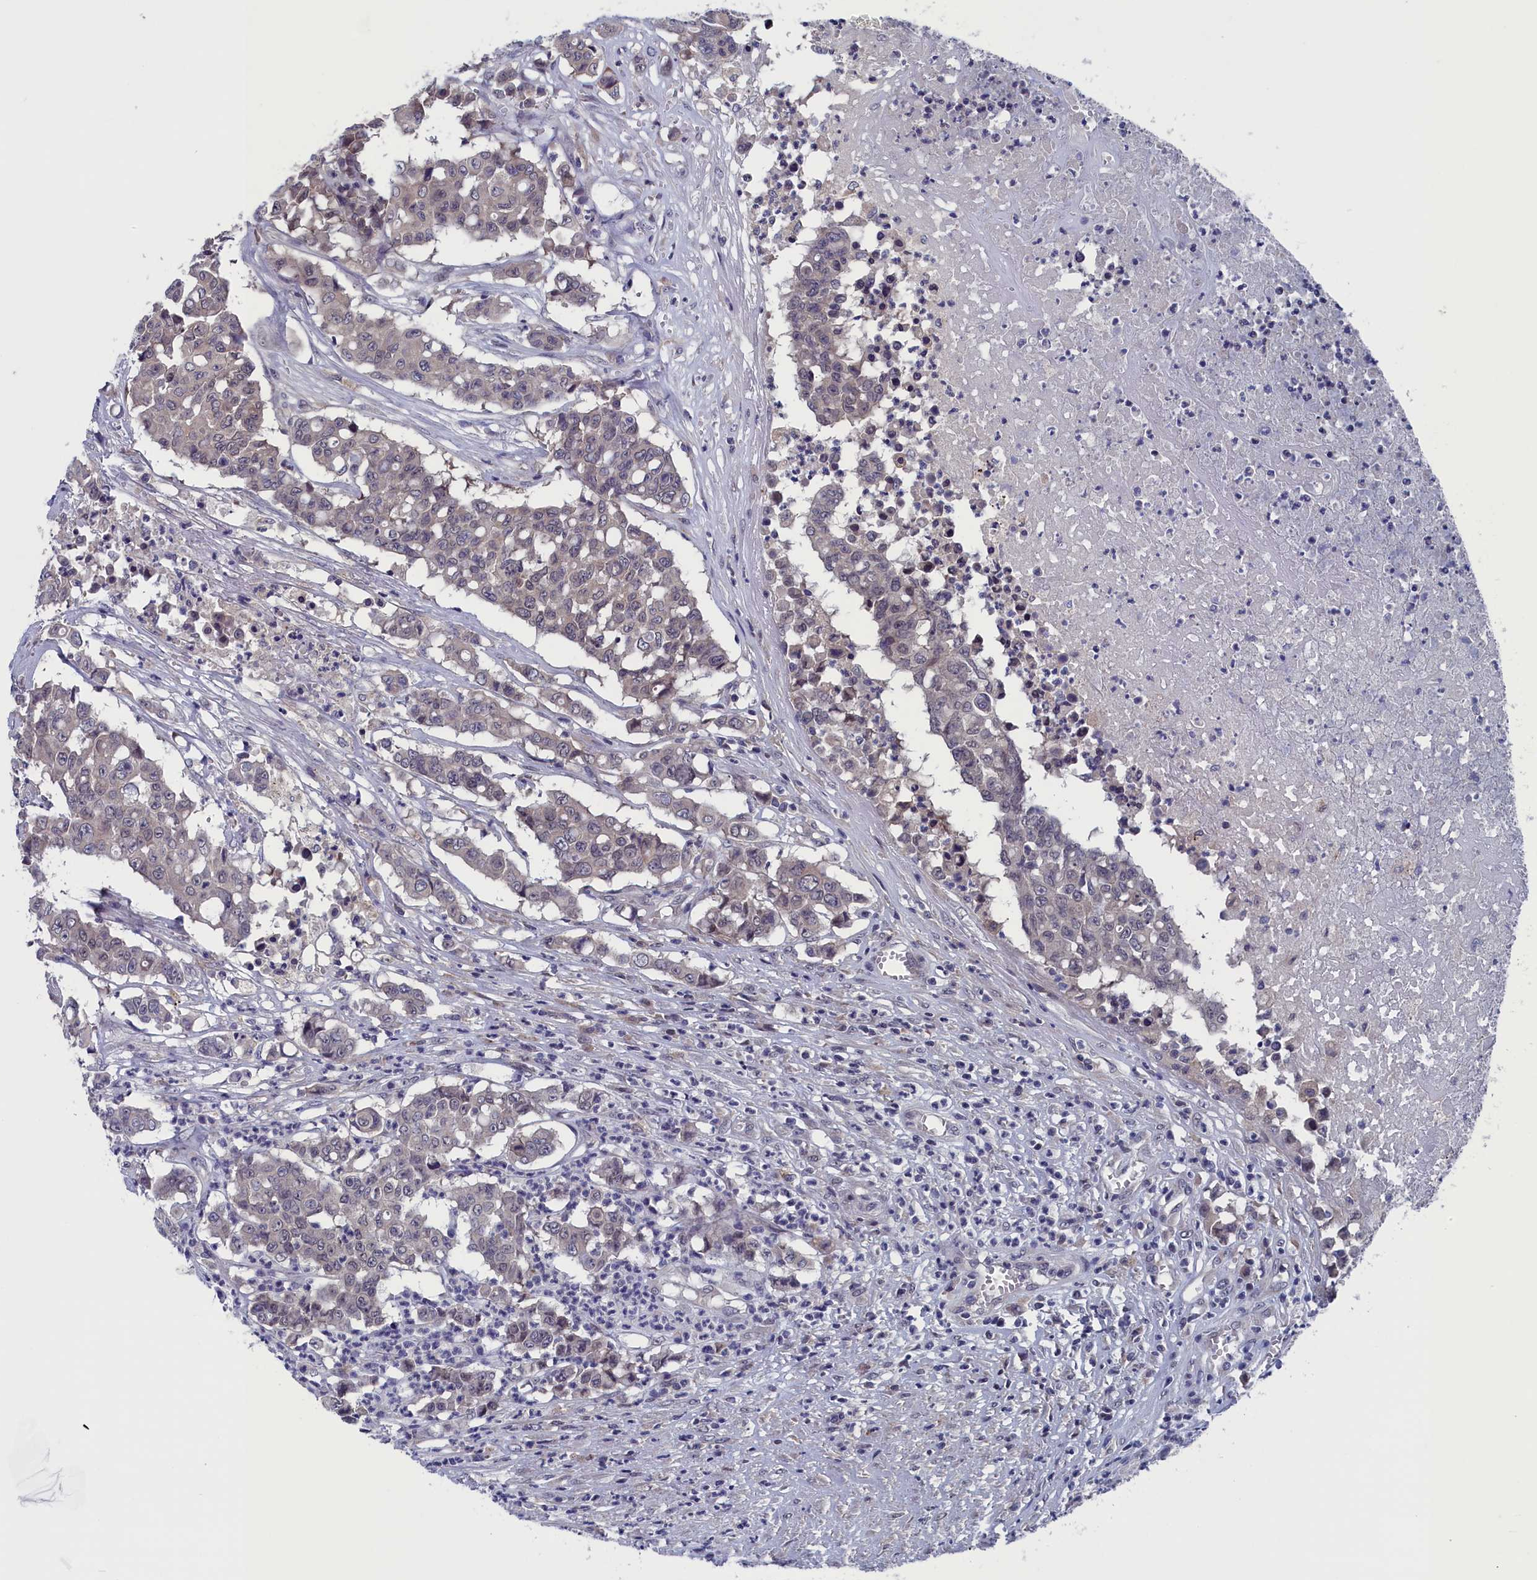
{"staining": {"intensity": "weak", "quantity": "<25%", "location": "cytoplasmic/membranous"}, "tissue": "colorectal cancer", "cell_type": "Tumor cells", "image_type": "cancer", "snomed": [{"axis": "morphology", "description": "Adenocarcinoma, NOS"}, {"axis": "topography", "description": "Colon"}], "caption": "DAB immunohistochemical staining of colorectal cancer shows no significant expression in tumor cells.", "gene": "SPATA13", "patient": {"sex": "male", "age": 51}}